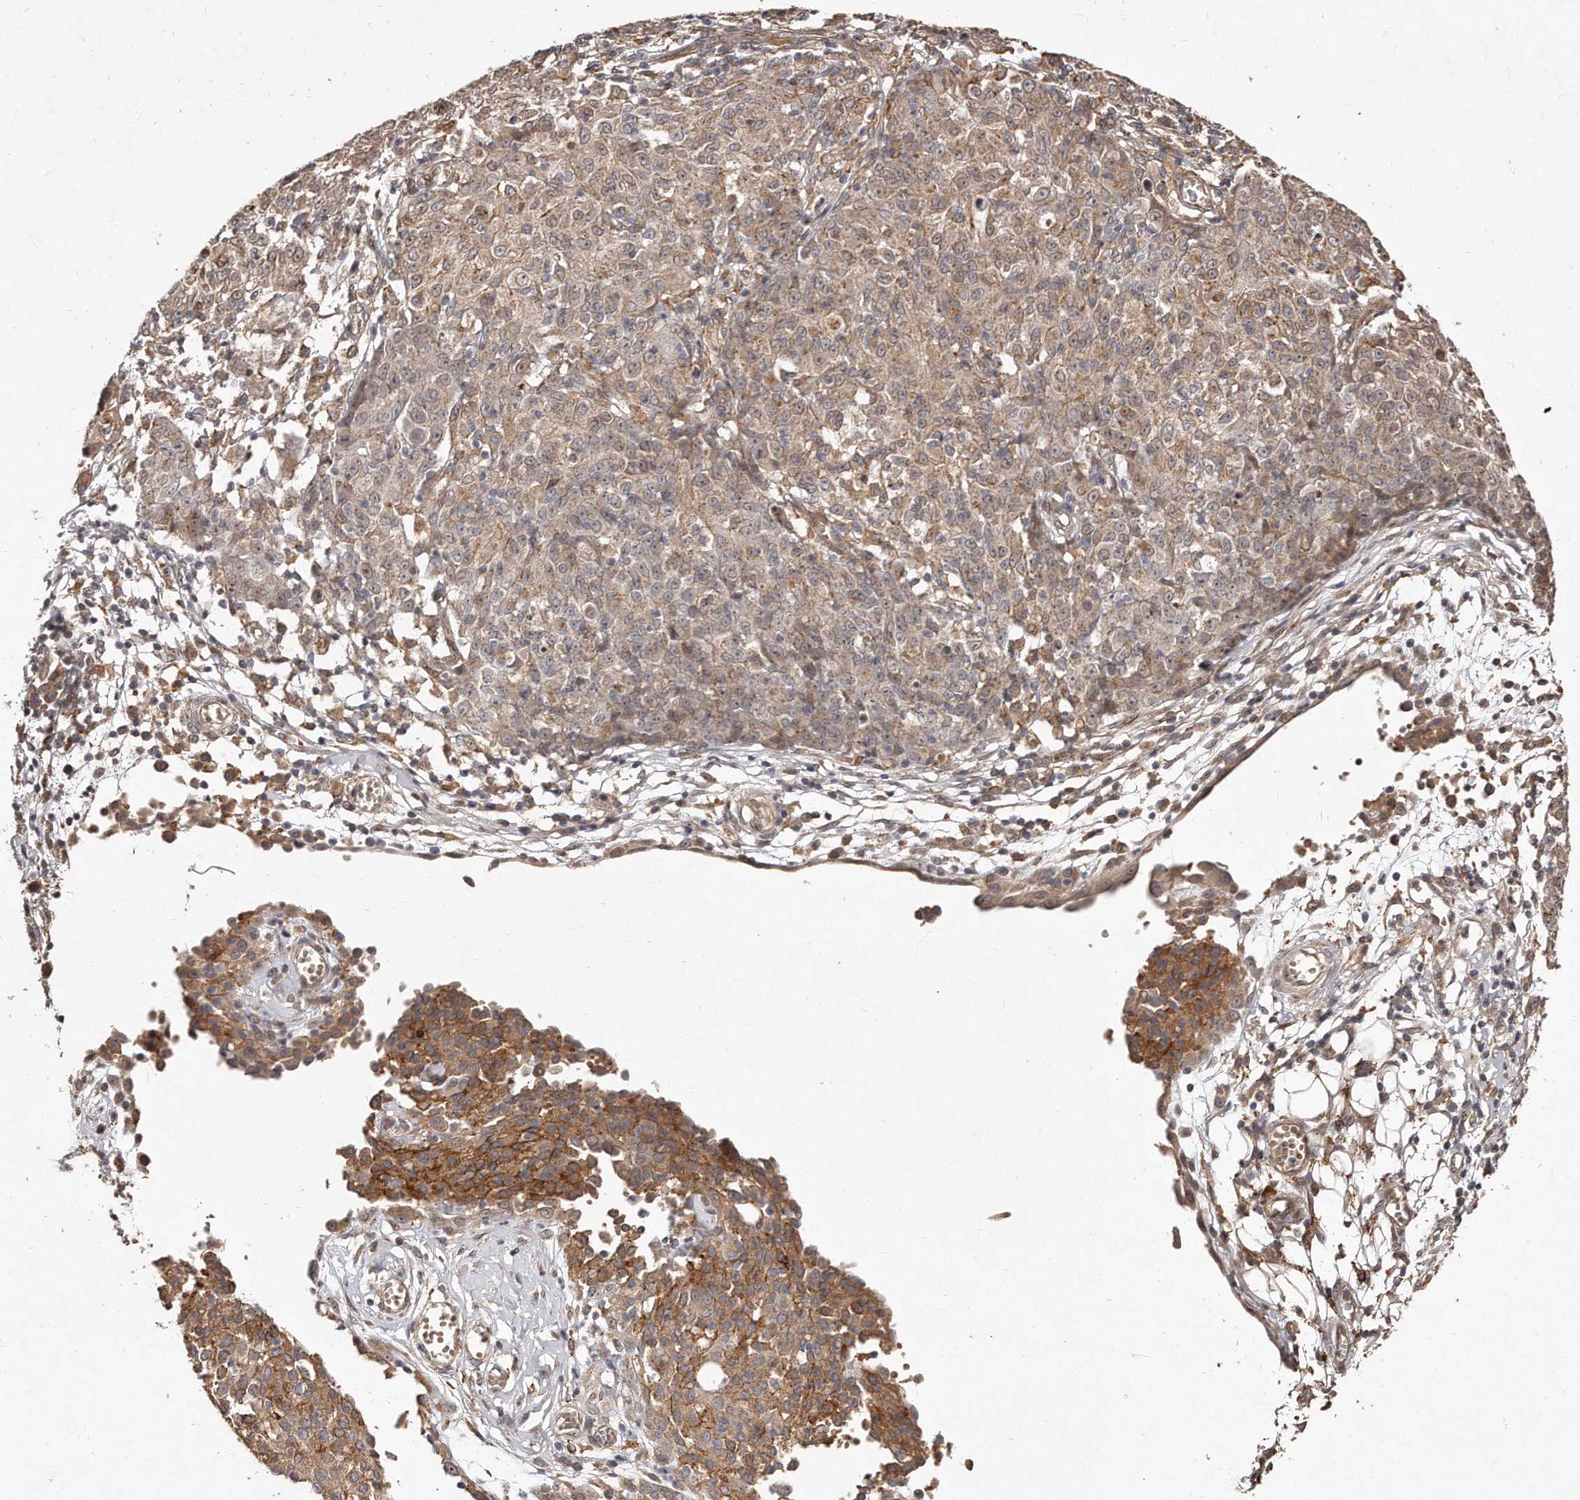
{"staining": {"intensity": "moderate", "quantity": ">75%", "location": "cytoplasmic/membranous"}, "tissue": "ovarian cancer", "cell_type": "Tumor cells", "image_type": "cancer", "snomed": [{"axis": "morphology", "description": "Carcinoma, endometroid"}, {"axis": "topography", "description": "Ovary"}], "caption": "An image showing moderate cytoplasmic/membranous expression in about >75% of tumor cells in endometroid carcinoma (ovarian), as visualized by brown immunohistochemical staining.", "gene": "HASPIN", "patient": {"sex": "female", "age": 42}}